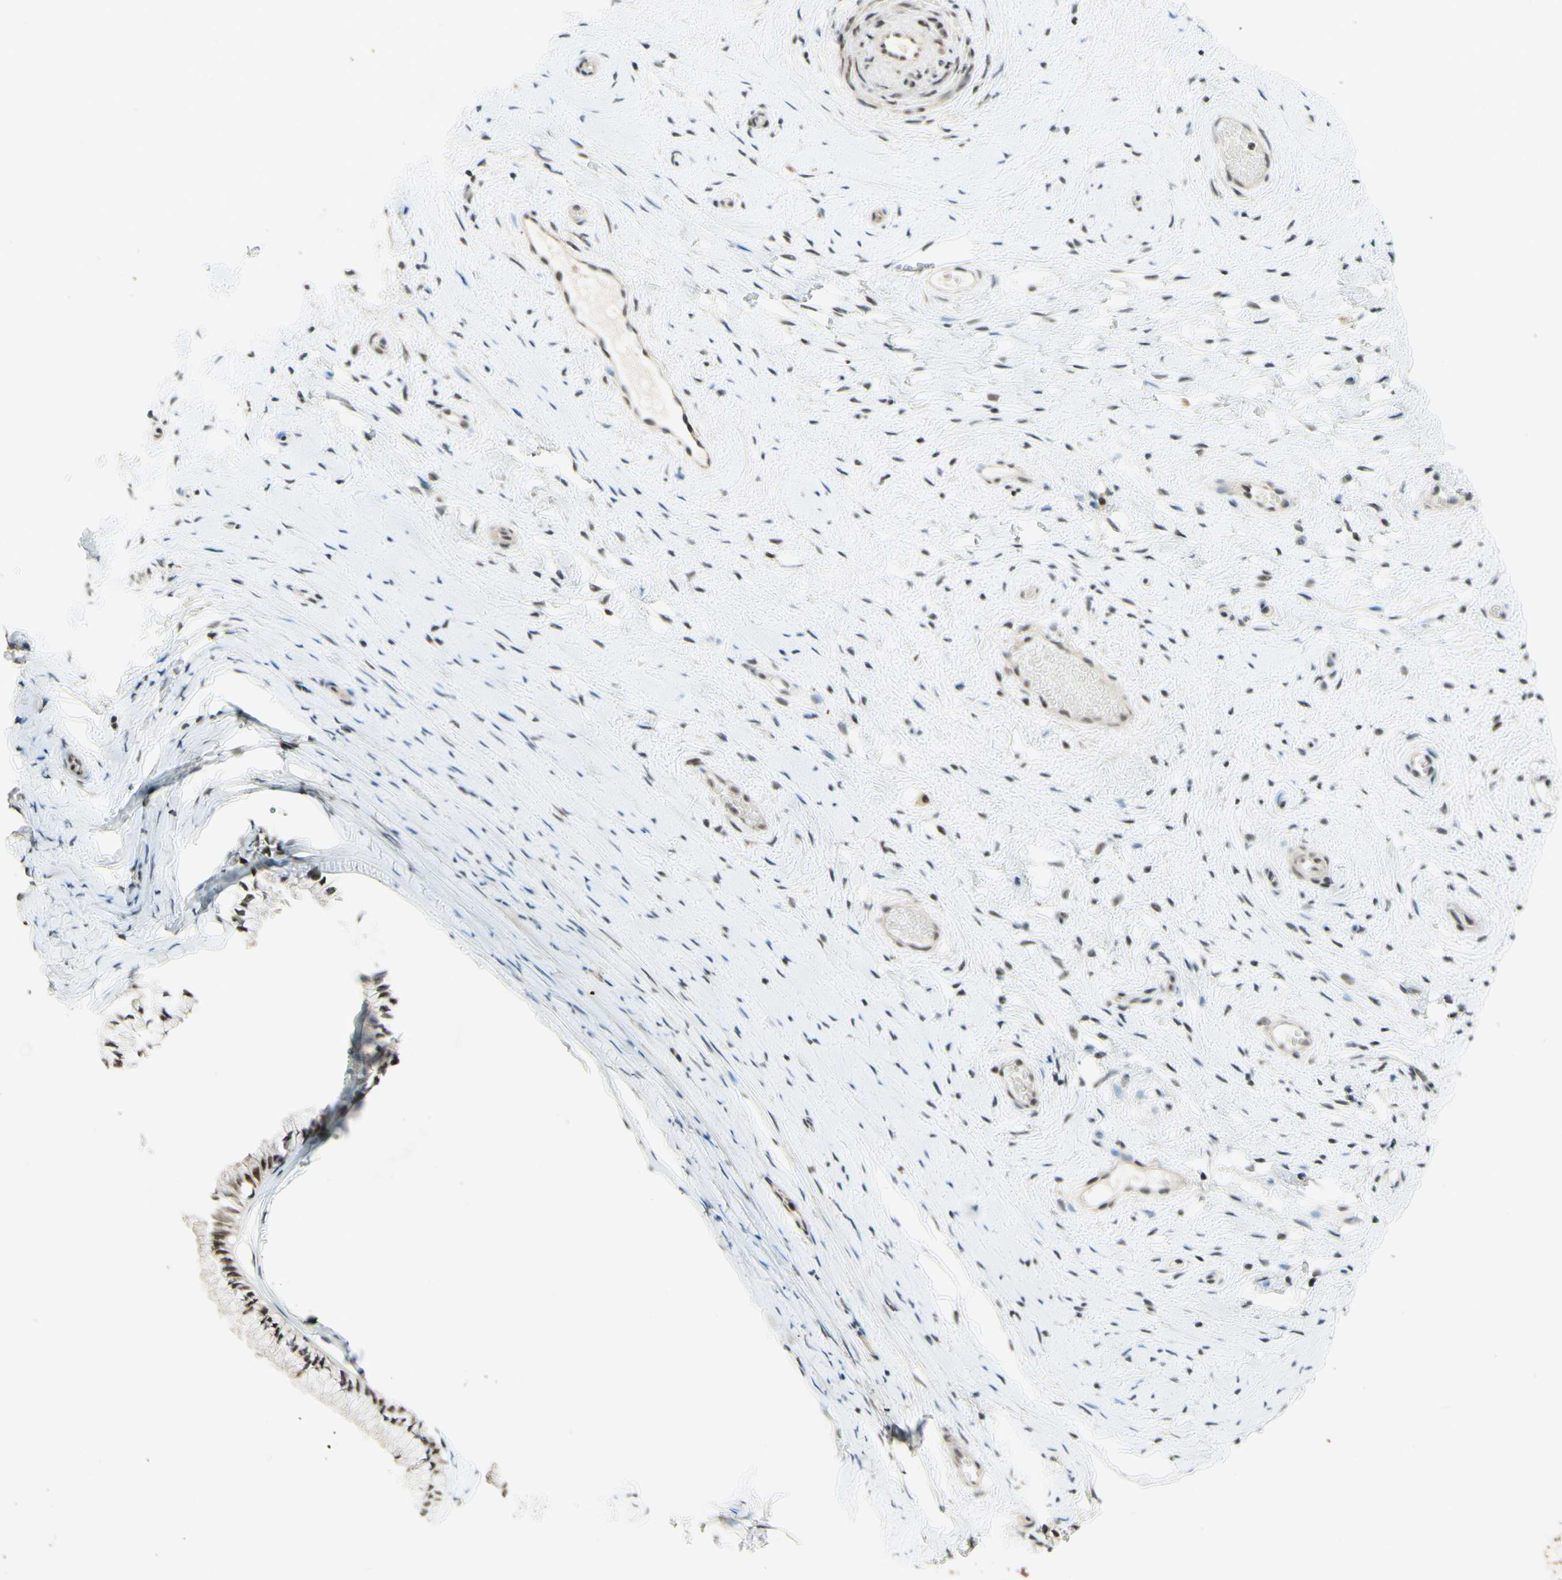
{"staining": {"intensity": "moderate", "quantity": ">75%", "location": "nuclear"}, "tissue": "cervix", "cell_type": "Glandular cells", "image_type": "normal", "snomed": [{"axis": "morphology", "description": "Normal tissue, NOS"}, {"axis": "topography", "description": "Cervix"}], "caption": "This photomicrograph displays normal cervix stained with immunohistochemistry (IHC) to label a protein in brown. The nuclear of glandular cells show moderate positivity for the protein. Nuclei are counter-stained blue.", "gene": "SMARCB1", "patient": {"sex": "female", "age": 39}}